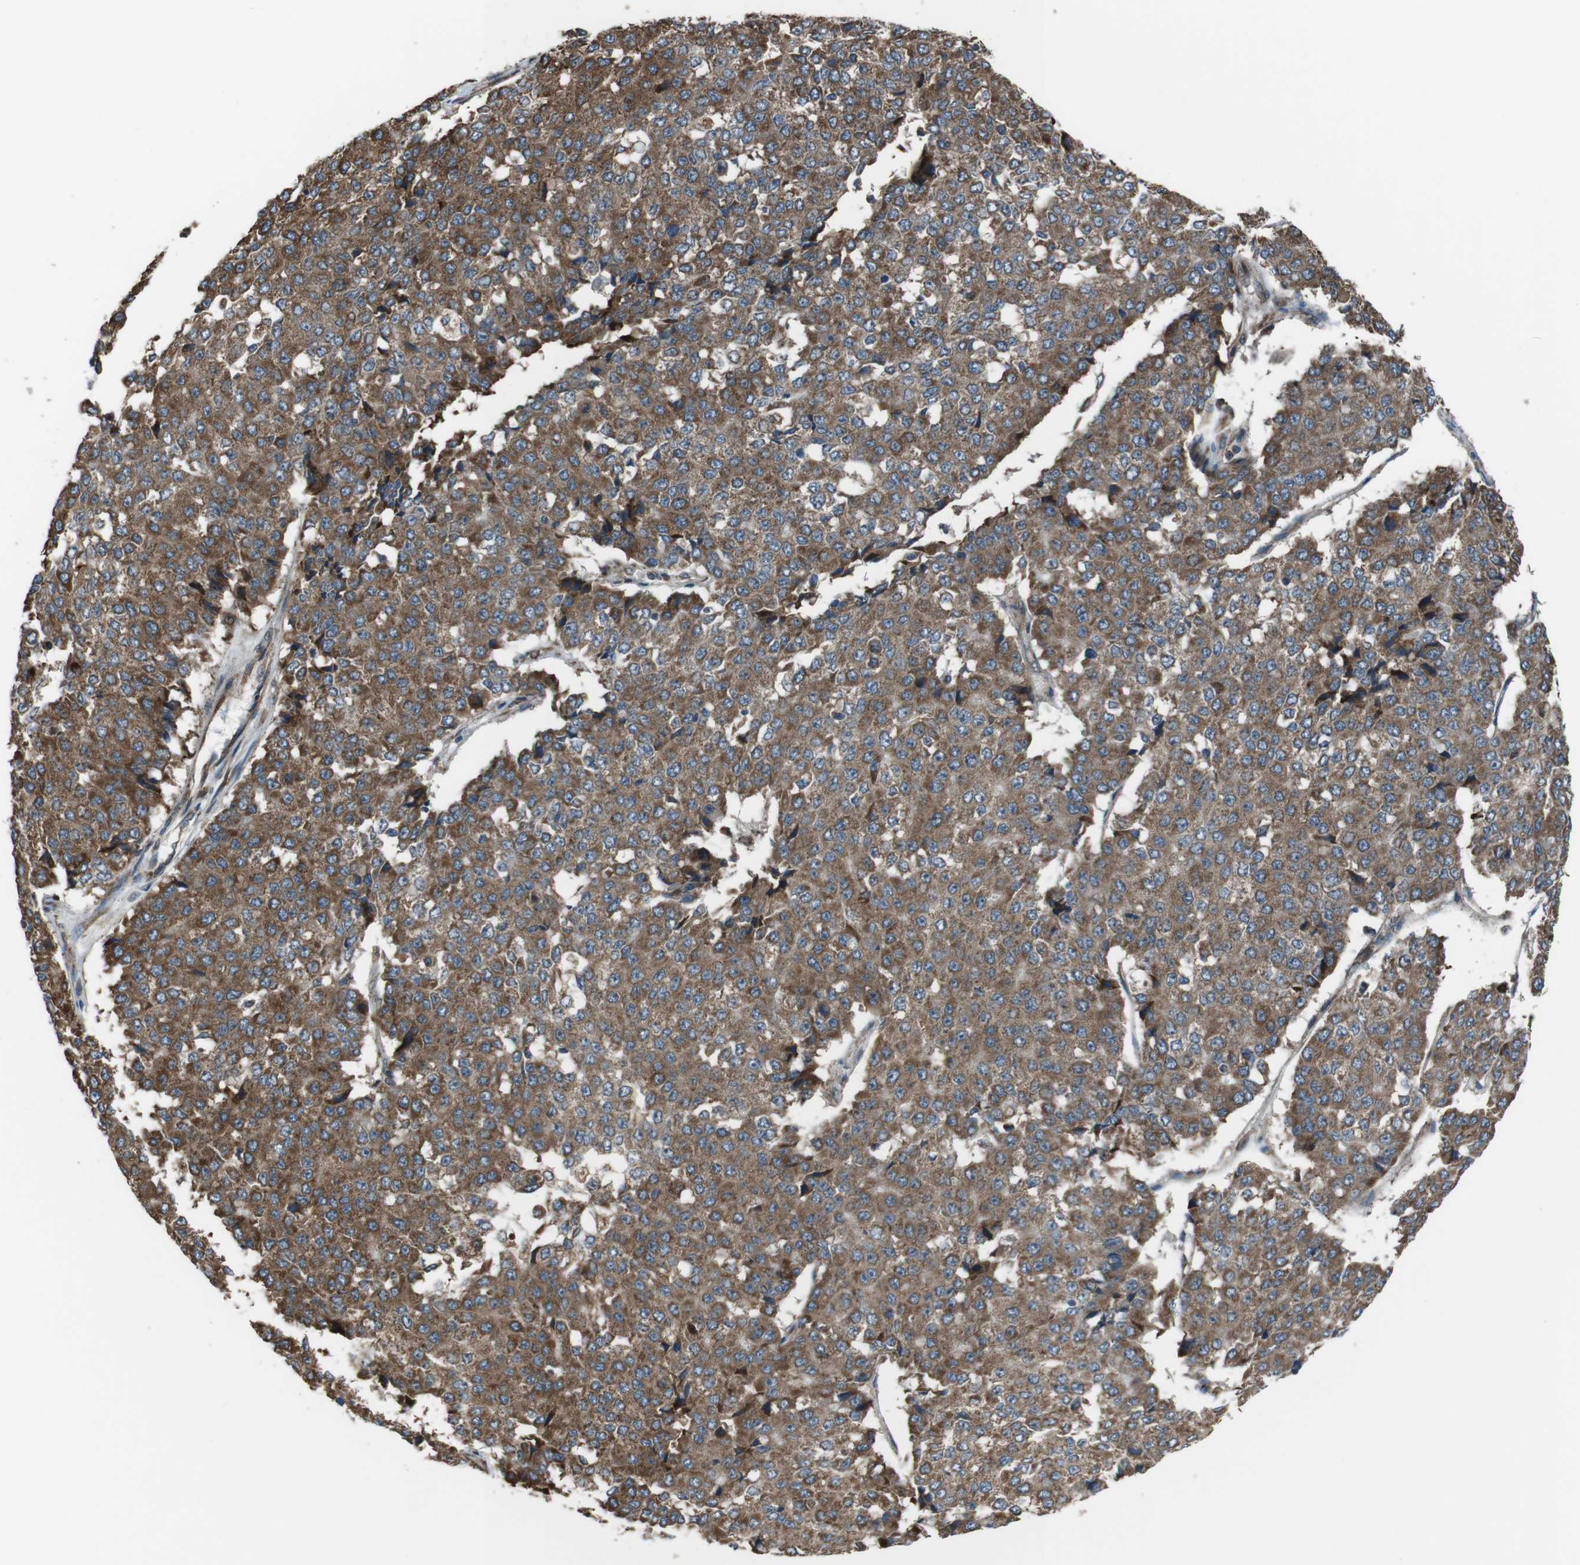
{"staining": {"intensity": "moderate", "quantity": ">75%", "location": "cytoplasmic/membranous"}, "tissue": "pancreatic cancer", "cell_type": "Tumor cells", "image_type": "cancer", "snomed": [{"axis": "morphology", "description": "Adenocarcinoma, NOS"}, {"axis": "topography", "description": "Pancreas"}], "caption": "Immunohistochemical staining of human pancreatic cancer demonstrates medium levels of moderate cytoplasmic/membranous protein expression in approximately >75% of tumor cells. (brown staining indicates protein expression, while blue staining denotes nuclei).", "gene": "GIMAP8", "patient": {"sex": "male", "age": 50}}